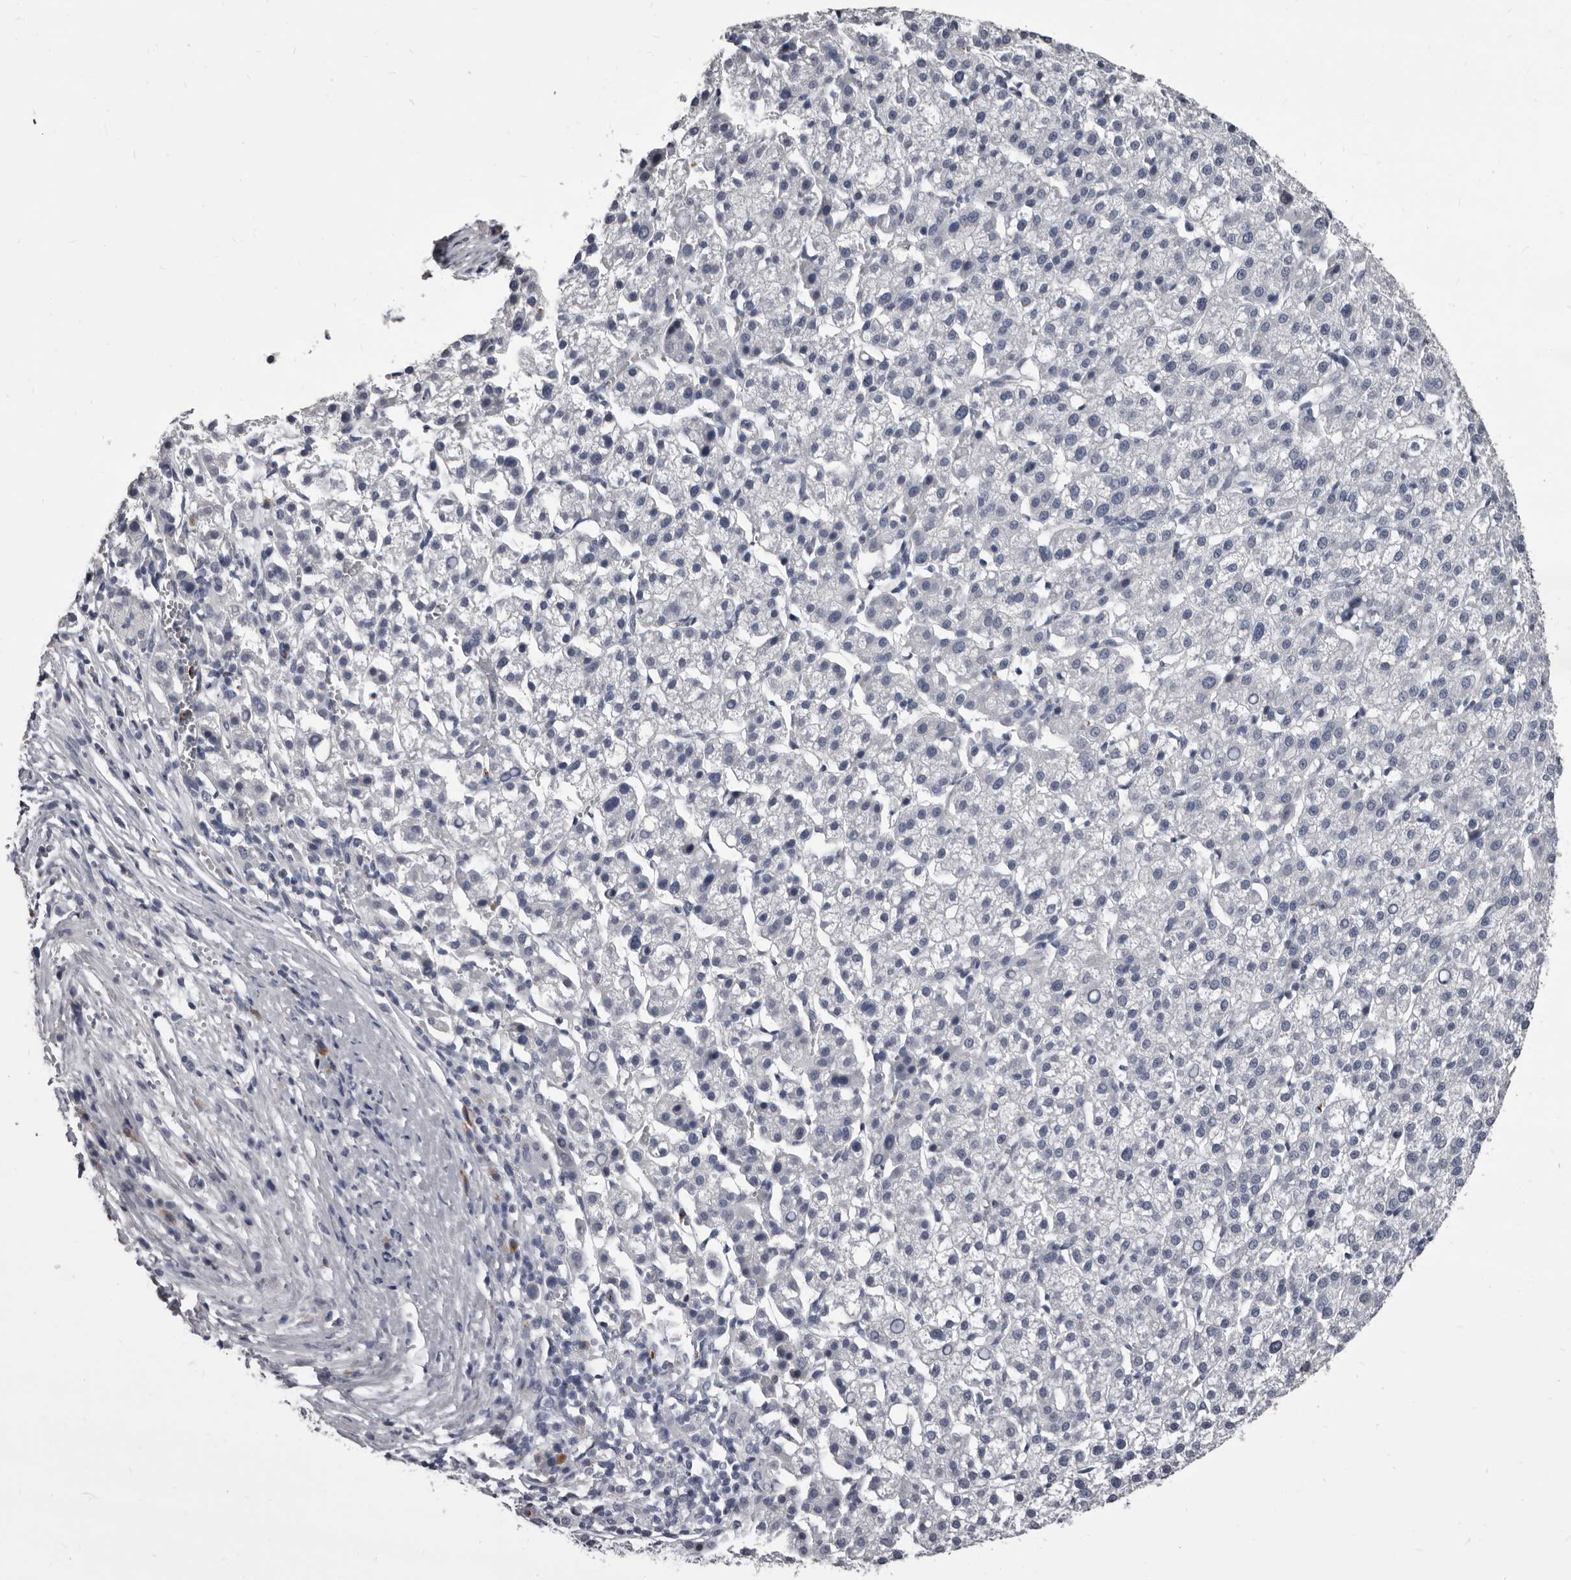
{"staining": {"intensity": "negative", "quantity": "none", "location": "none"}, "tissue": "liver cancer", "cell_type": "Tumor cells", "image_type": "cancer", "snomed": [{"axis": "morphology", "description": "Carcinoma, Hepatocellular, NOS"}, {"axis": "topography", "description": "Liver"}], "caption": "An immunohistochemistry histopathology image of liver hepatocellular carcinoma is shown. There is no staining in tumor cells of liver hepatocellular carcinoma.", "gene": "GZMH", "patient": {"sex": "female", "age": 58}}